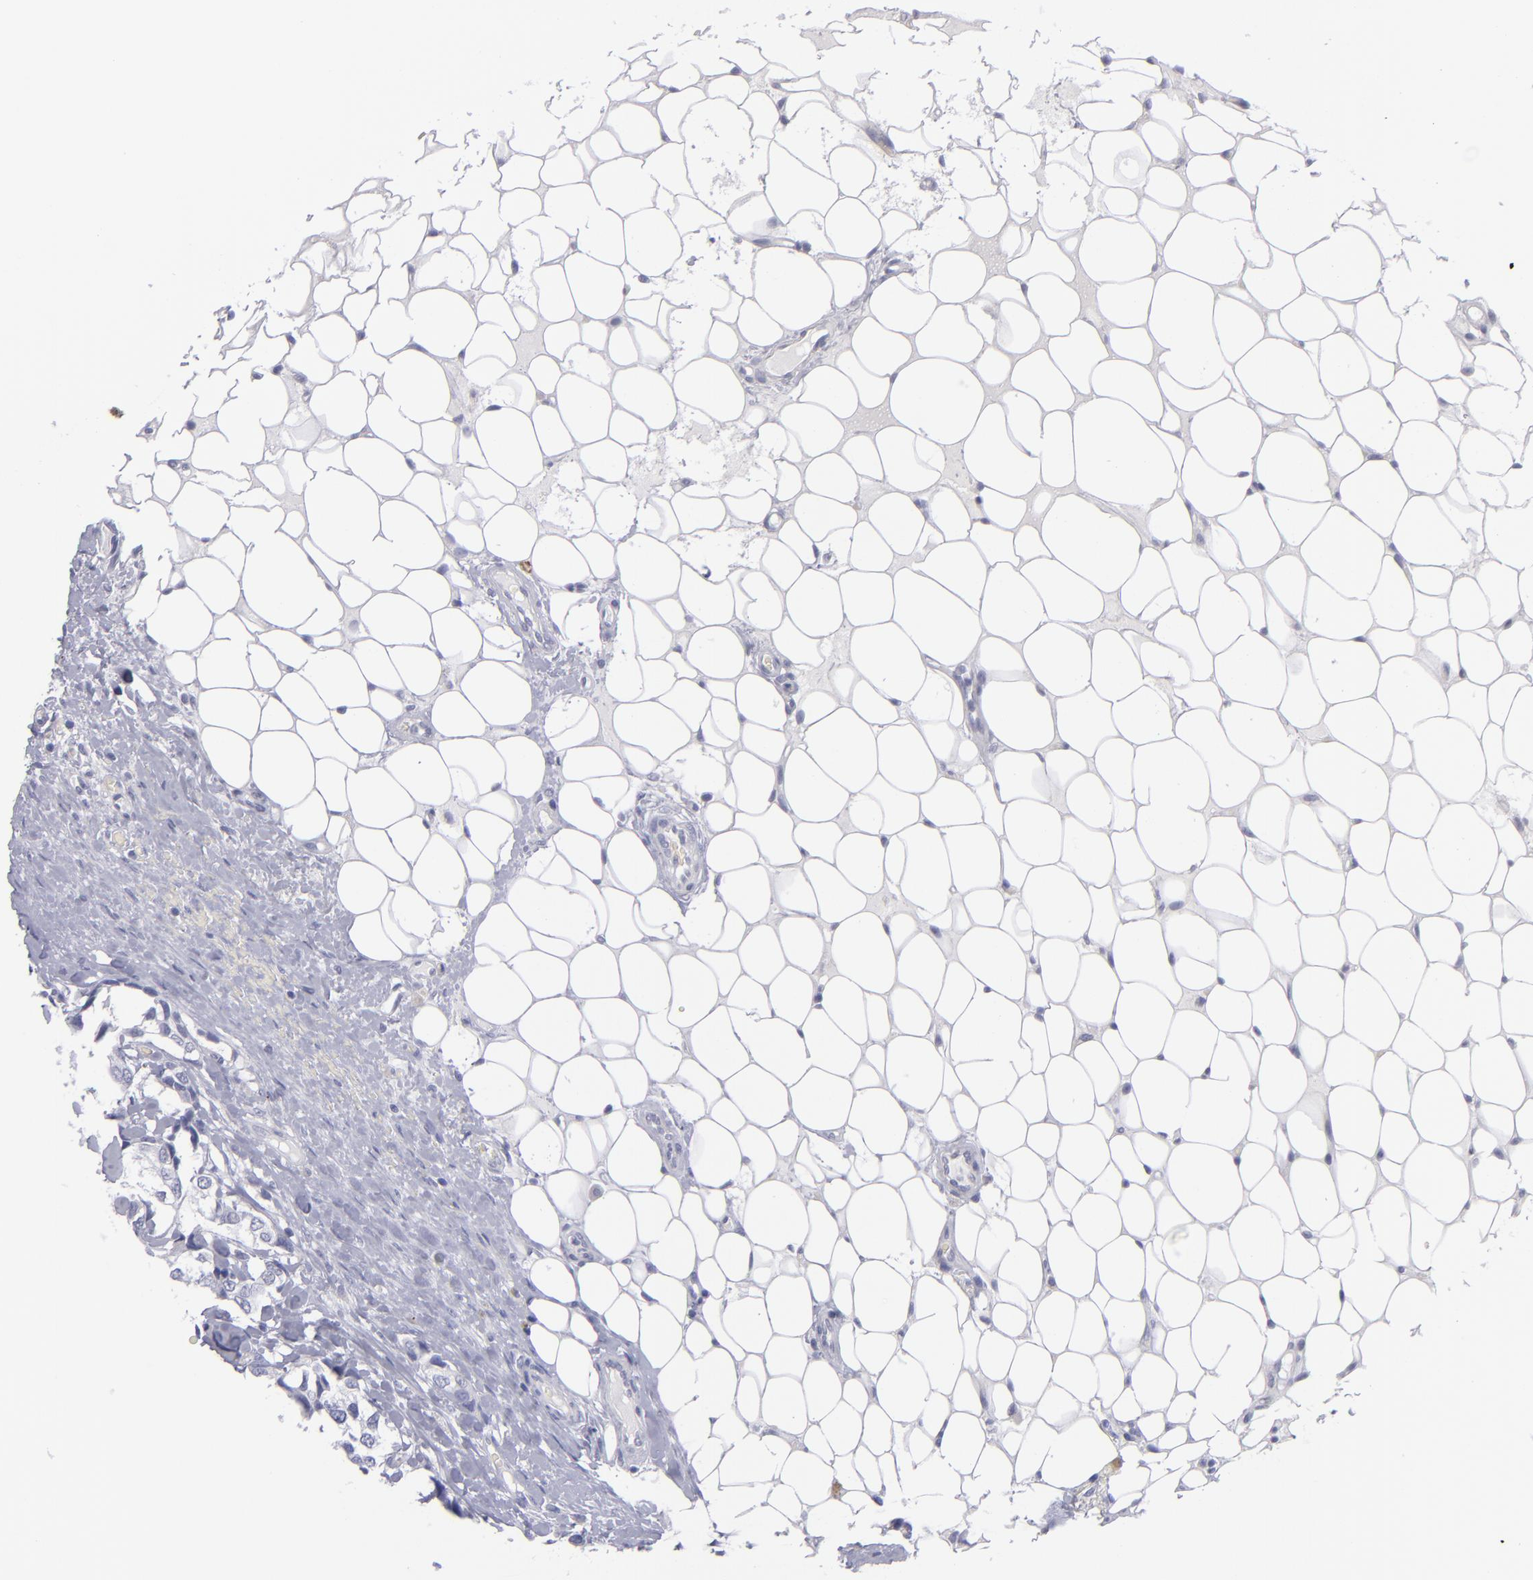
{"staining": {"intensity": "negative", "quantity": "none", "location": "none"}, "tissue": "breast cancer", "cell_type": "Tumor cells", "image_type": "cancer", "snomed": [{"axis": "morphology", "description": "Duct carcinoma"}, {"axis": "topography", "description": "Breast"}], "caption": "DAB (3,3'-diaminobenzidine) immunohistochemical staining of breast cancer (infiltrating ductal carcinoma) exhibits no significant positivity in tumor cells.", "gene": "ITGB4", "patient": {"sex": "female", "age": 68}}